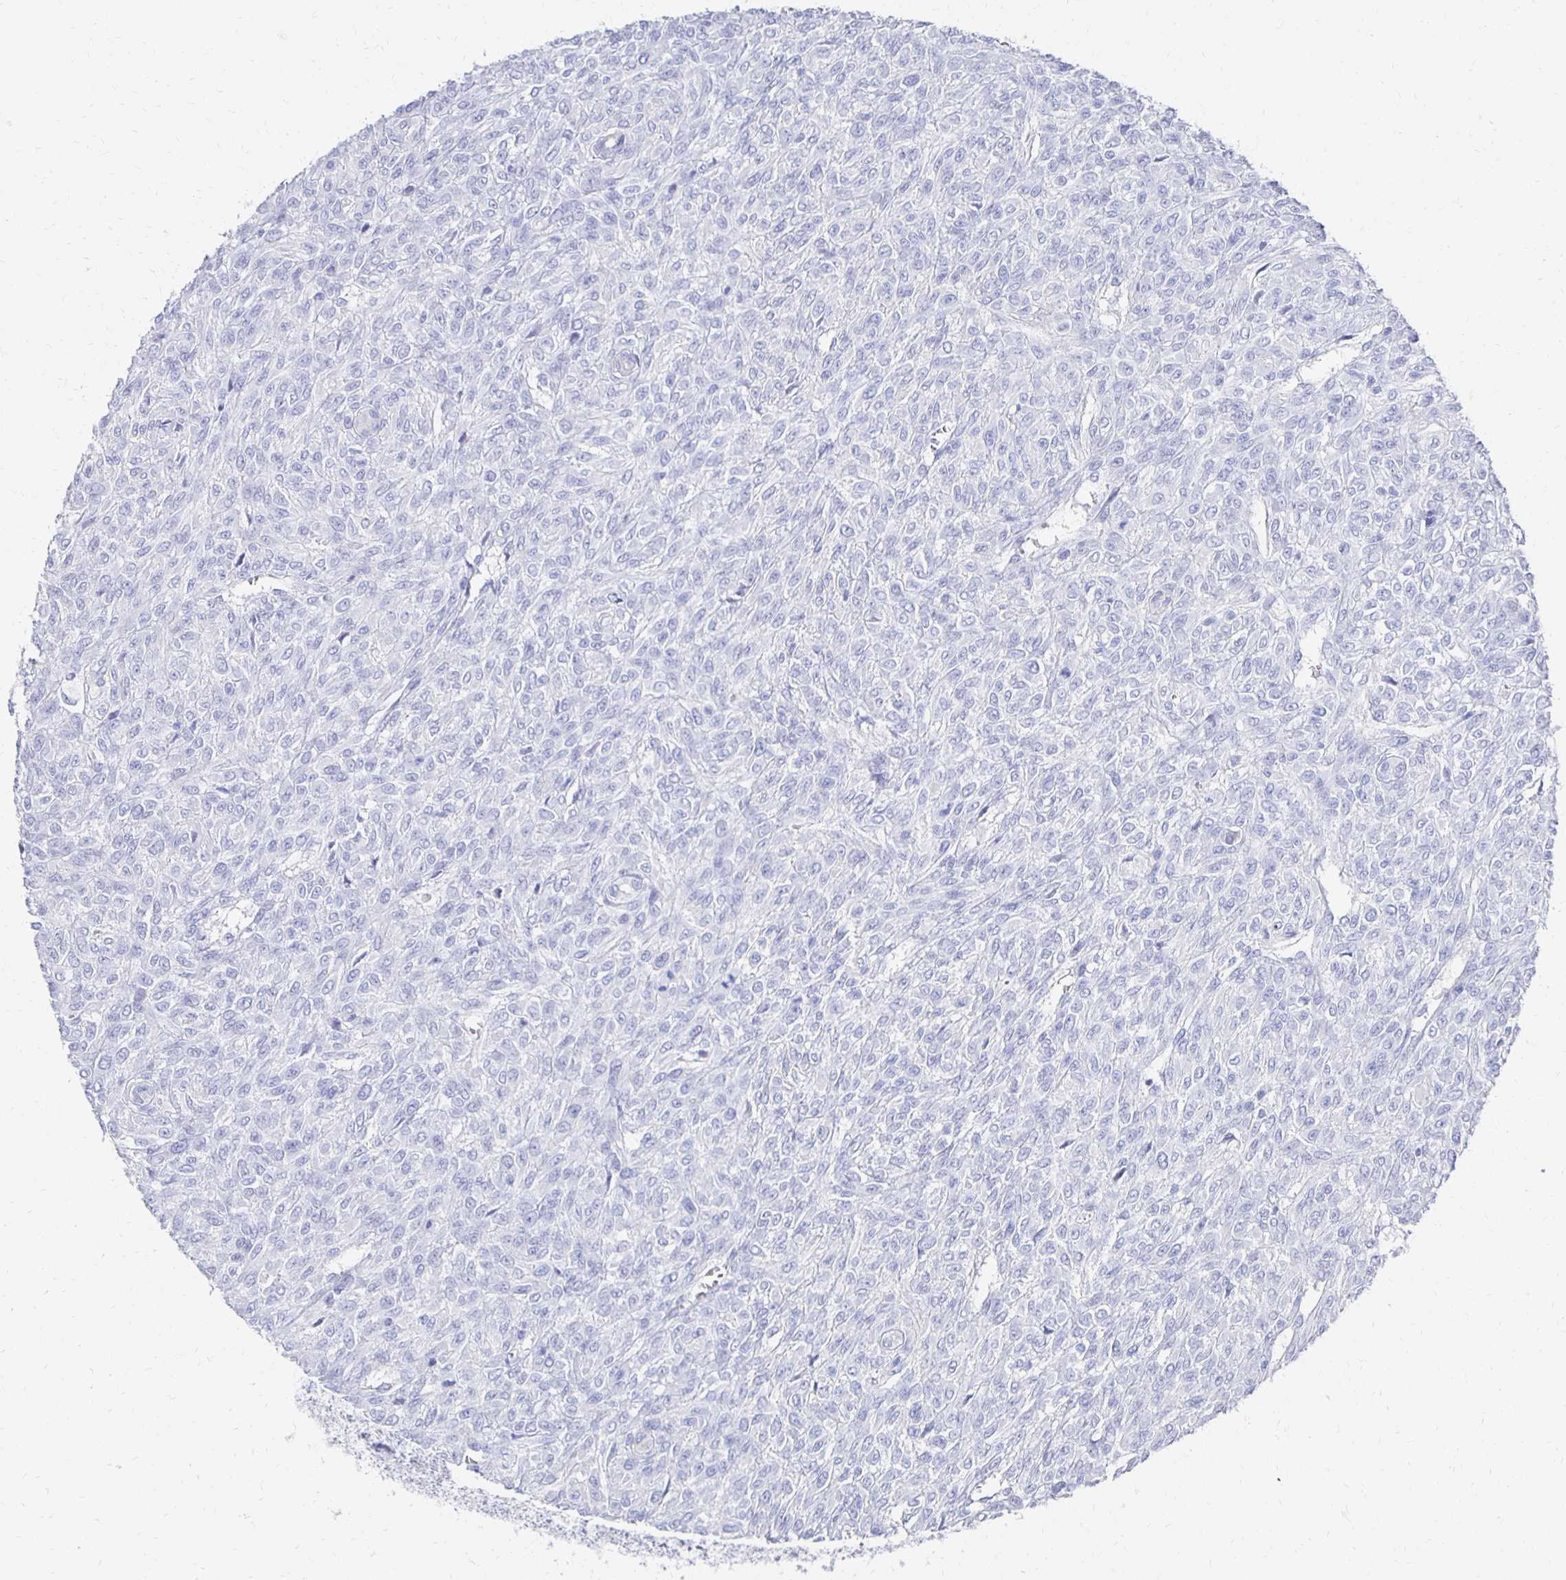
{"staining": {"intensity": "negative", "quantity": "none", "location": "none"}, "tissue": "renal cancer", "cell_type": "Tumor cells", "image_type": "cancer", "snomed": [{"axis": "morphology", "description": "Adenocarcinoma, NOS"}, {"axis": "topography", "description": "Kidney"}], "caption": "Immunohistochemistry photomicrograph of neoplastic tissue: human renal cancer (adenocarcinoma) stained with DAB (3,3'-diaminobenzidine) exhibits no significant protein staining in tumor cells.", "gene": "PRDM7", "patient": {"sex": "male", "age": 58}}